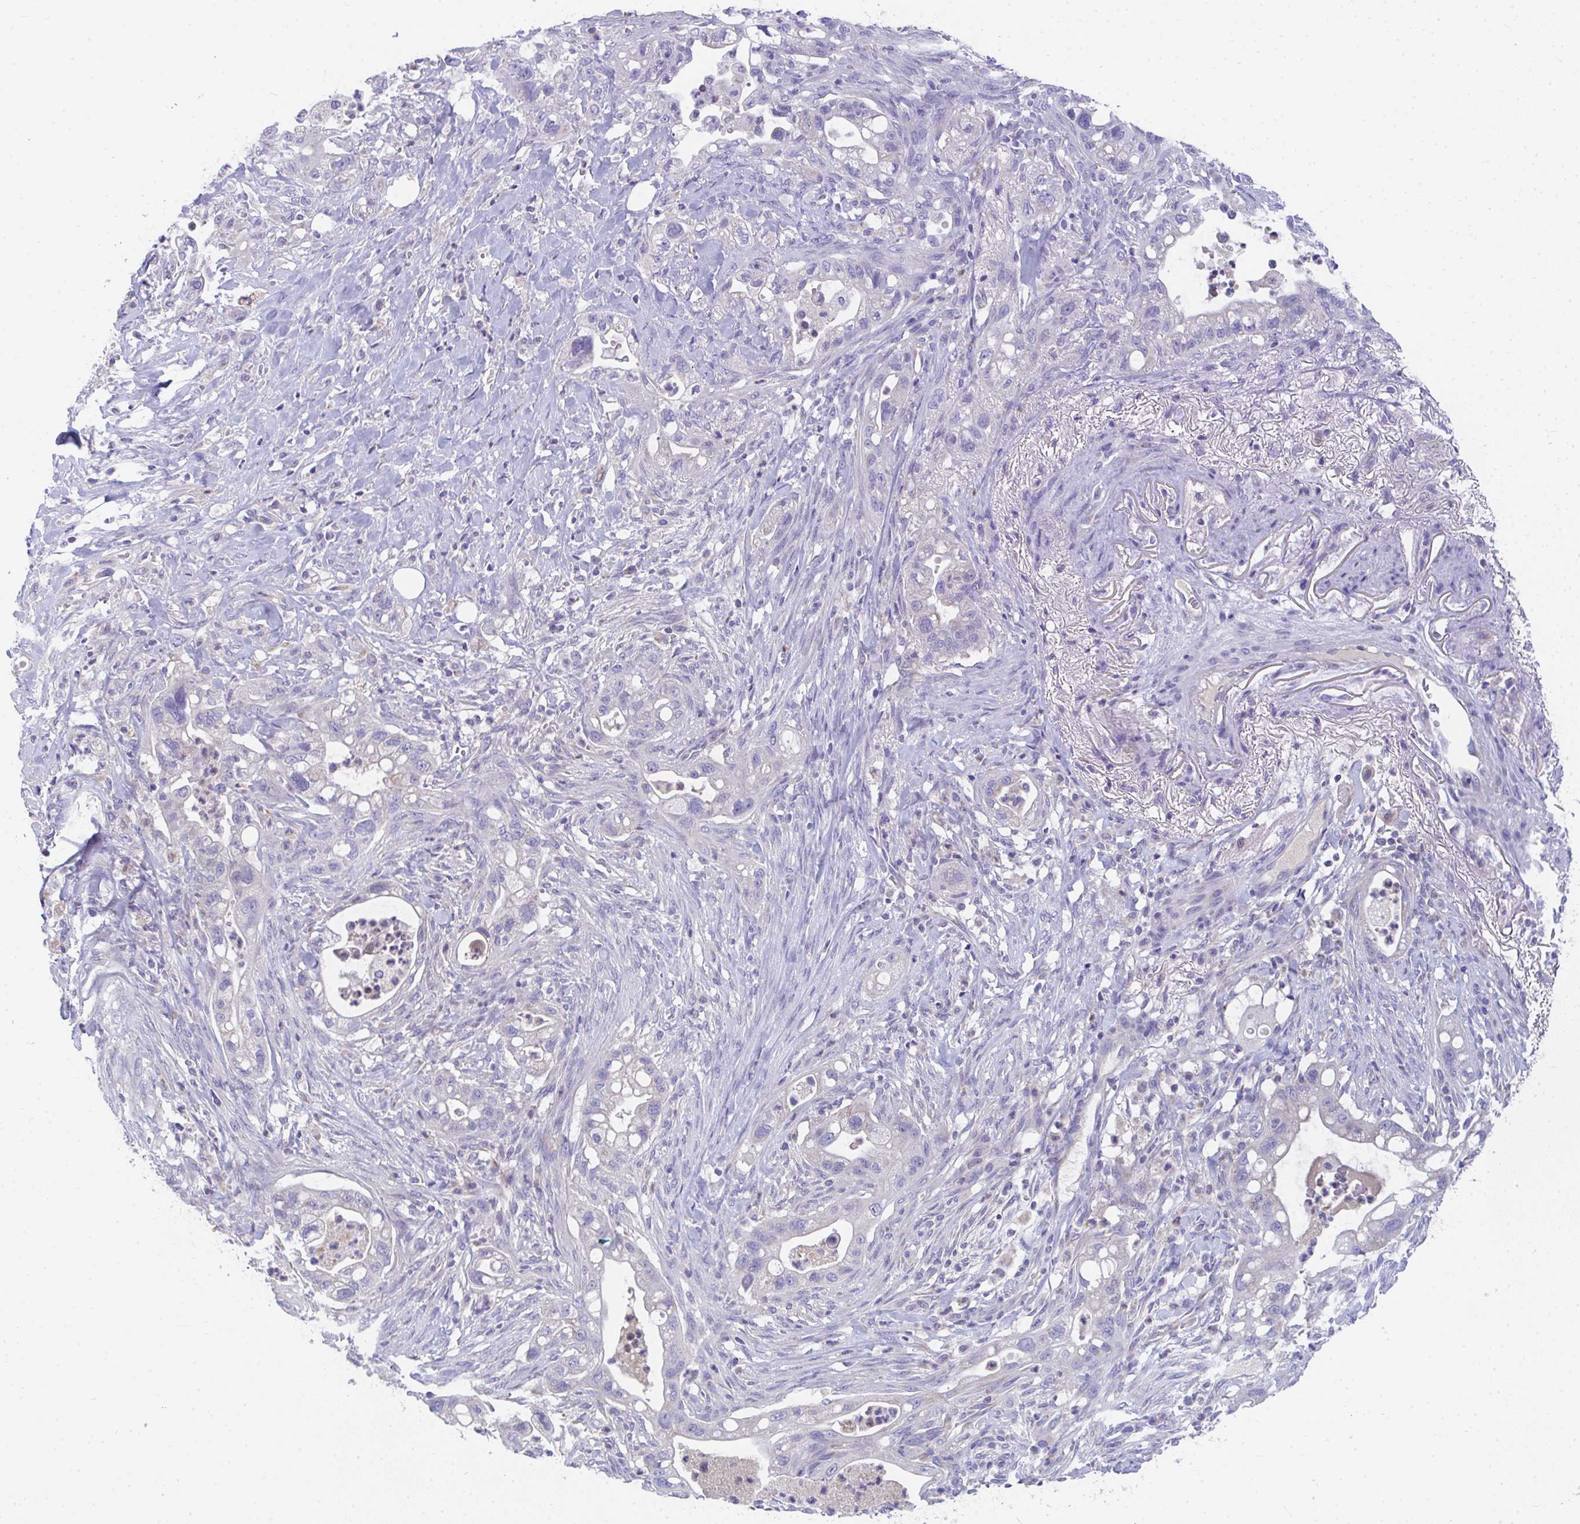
{"staining": {"intensity": "negative", "quantity": "none", "location": "none"}, "tissue": "pancreatic cancer", "cell_type": "Tumor cells", "image_type": "cancer", "snomed": [{"axis": "morphology", "description": "Adenocarcinoma, NOS"}, {"axis": "topography", "description": "Pancreas"}], "caption": "Immunohistochemical staining of human pancreatic cancer displays no significant staining in tumor cells. (Brightfield microscopy of DAB immunohistochemistry at high magnification).", "gene": "COA5", "patient": {"sex": "male", "age": 44}}